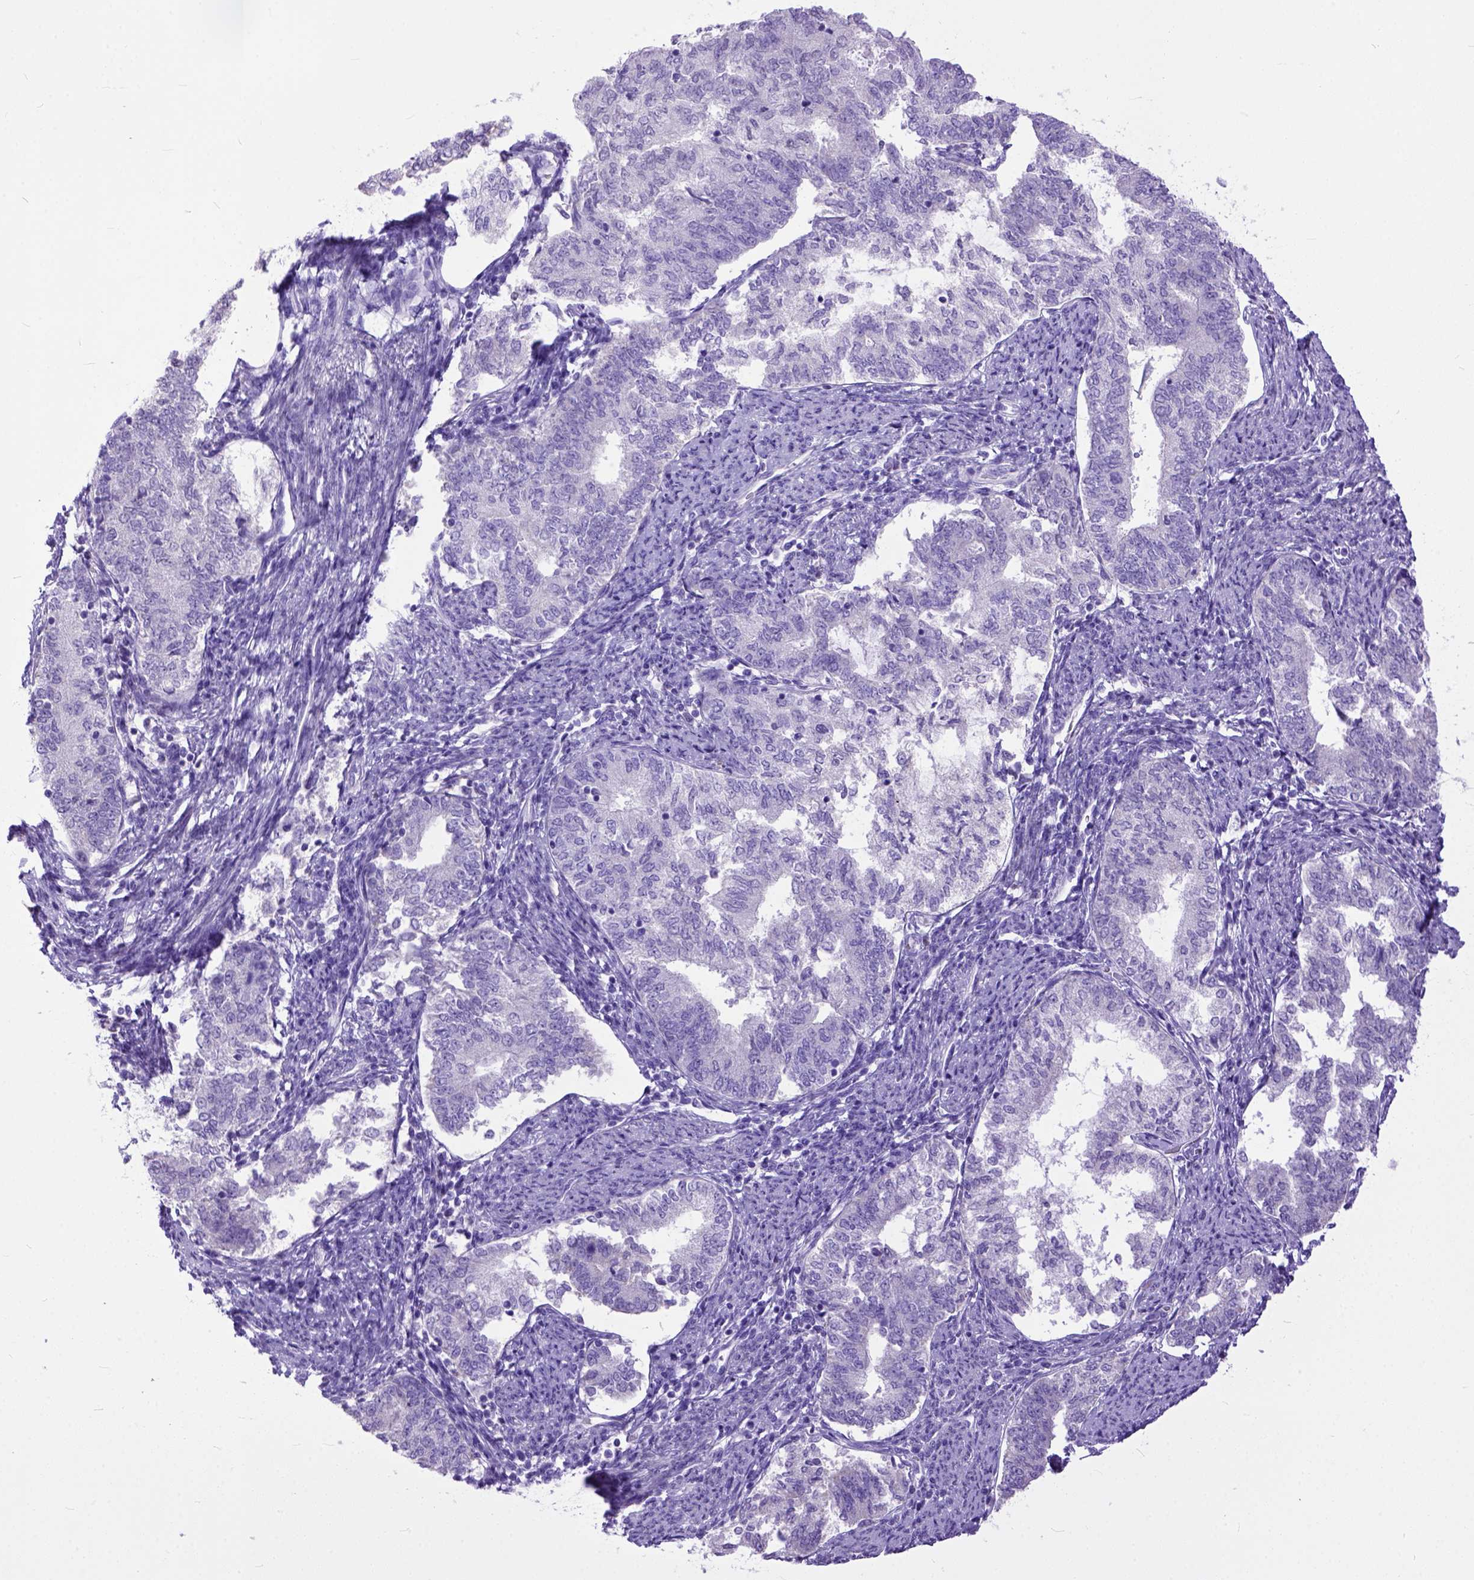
{"staining": {"intensity": "negative", "quantity": "none", "location": "none"}, "tissue": "endometrial cancer", "cell_type": "Tumor cells", "image_type": "cancer", "snomed": [{"axis": "morphology", "description": "Adenocarcinoma, NOS"}, {"axis": "topography", "description": "Endometrium"}], "caption": "High power microscopy micrograph of an immunohistochemistry photomicrograph of endometrial cancer, revealing no significant expression in tumor cells. (DAB (3,3'-diaminobenzidine) immunohistochemistry, high magnification).", "gene": "CRB1", "patient": {"sex": "female", "age": 65}}